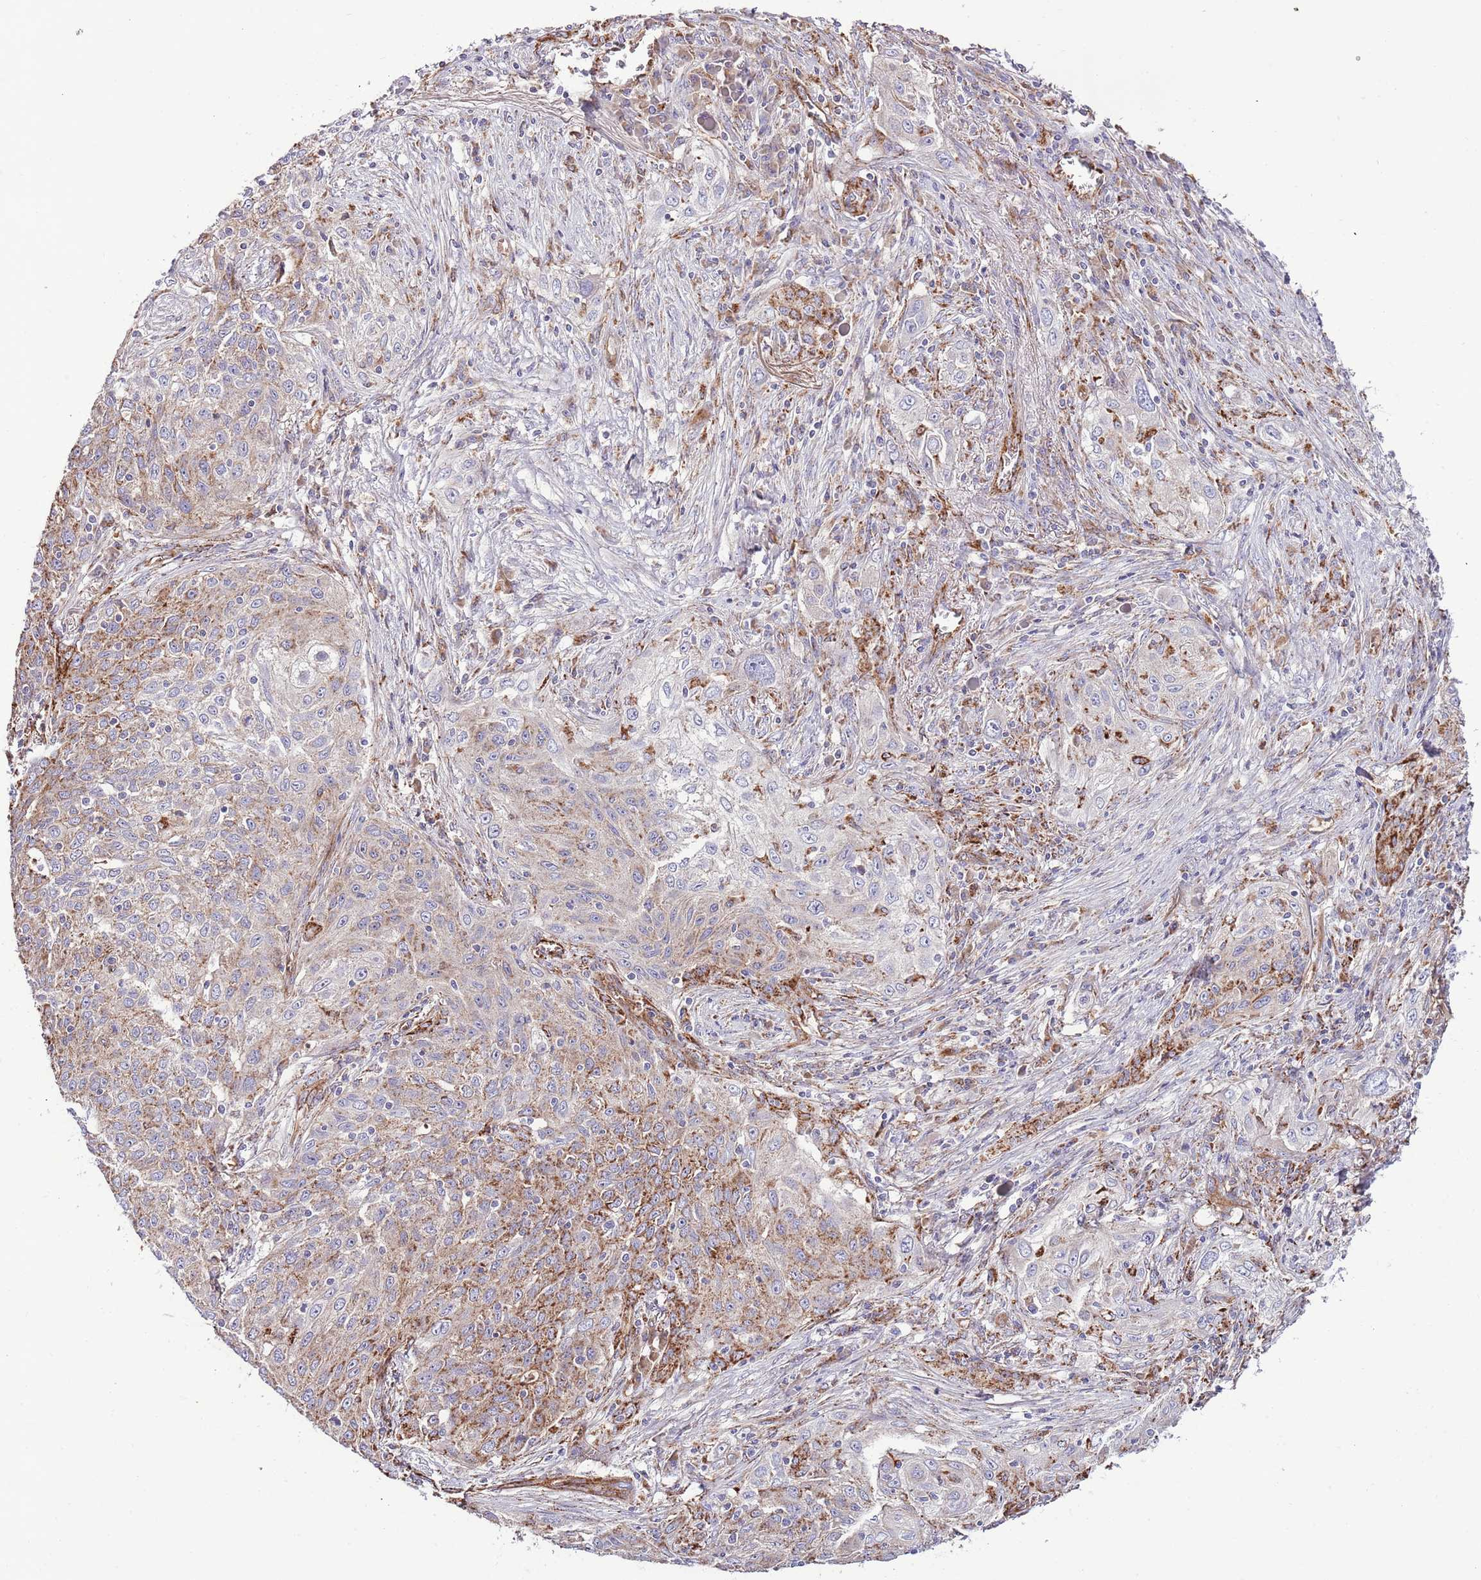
{"staining": {"intensity": "moderate", "quantity": "<25%", "location": "cytoplasmic/membranous"}, "tissue": "lung cancer", "cell_type": "Tumor cells", "image_type": "cancer", "snomed": [{"axis": "morphology", "description": "Squamous cell carcinoma, NOS"}, {"axis": "topography", "description": "Lung"}], "caption": "Lung cancer was stained to show a protein in brown. There is low levels of moderate cytoplasmic/membranous expression in about <25% of tumor cells.", "gene": "DOCK6", "patient": {"sex": "female", "age": 69}}